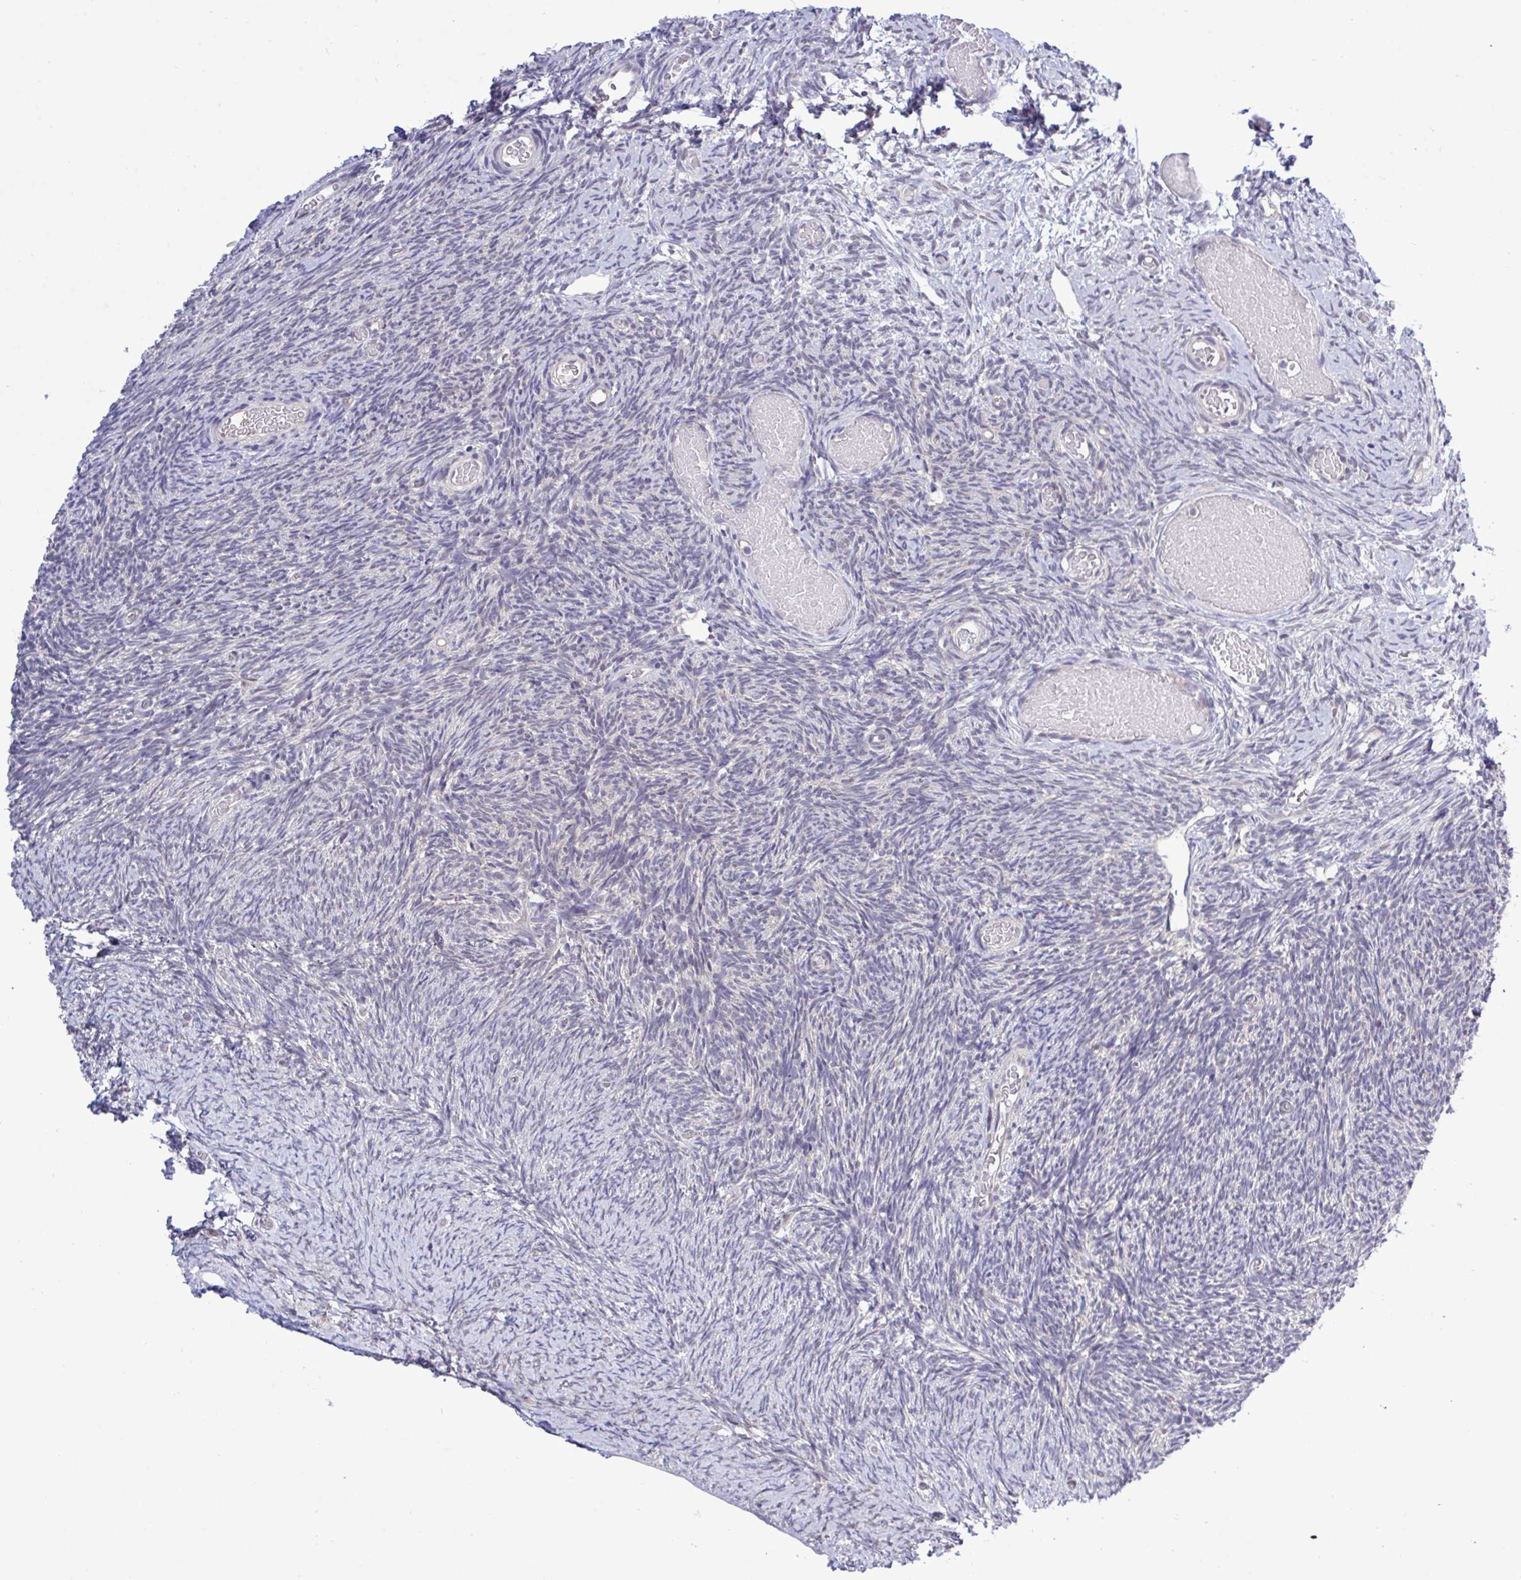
{"staining": {"intensity": "negative", "quantity": "none", "location": "none"}, "tissue": "ovary", "cell_type": "Follicle cells", "image_type": "normal", "snomed": [{"axis": "morphology", "description": "Normal tissue, NOS"}, {"axis": "topography", "description": "Ovary"}], "caption": "High power microscopy micrograph of an immunohistochemistry (IHC) histopathology image of benign ovary, revealing no significant positivity in follicle cells. (Immunohistochemistry (ihc), brightfield microscopy, high magnification).", "gene": "ZNF444", "patient": {"sex": "female", "age": 39}}